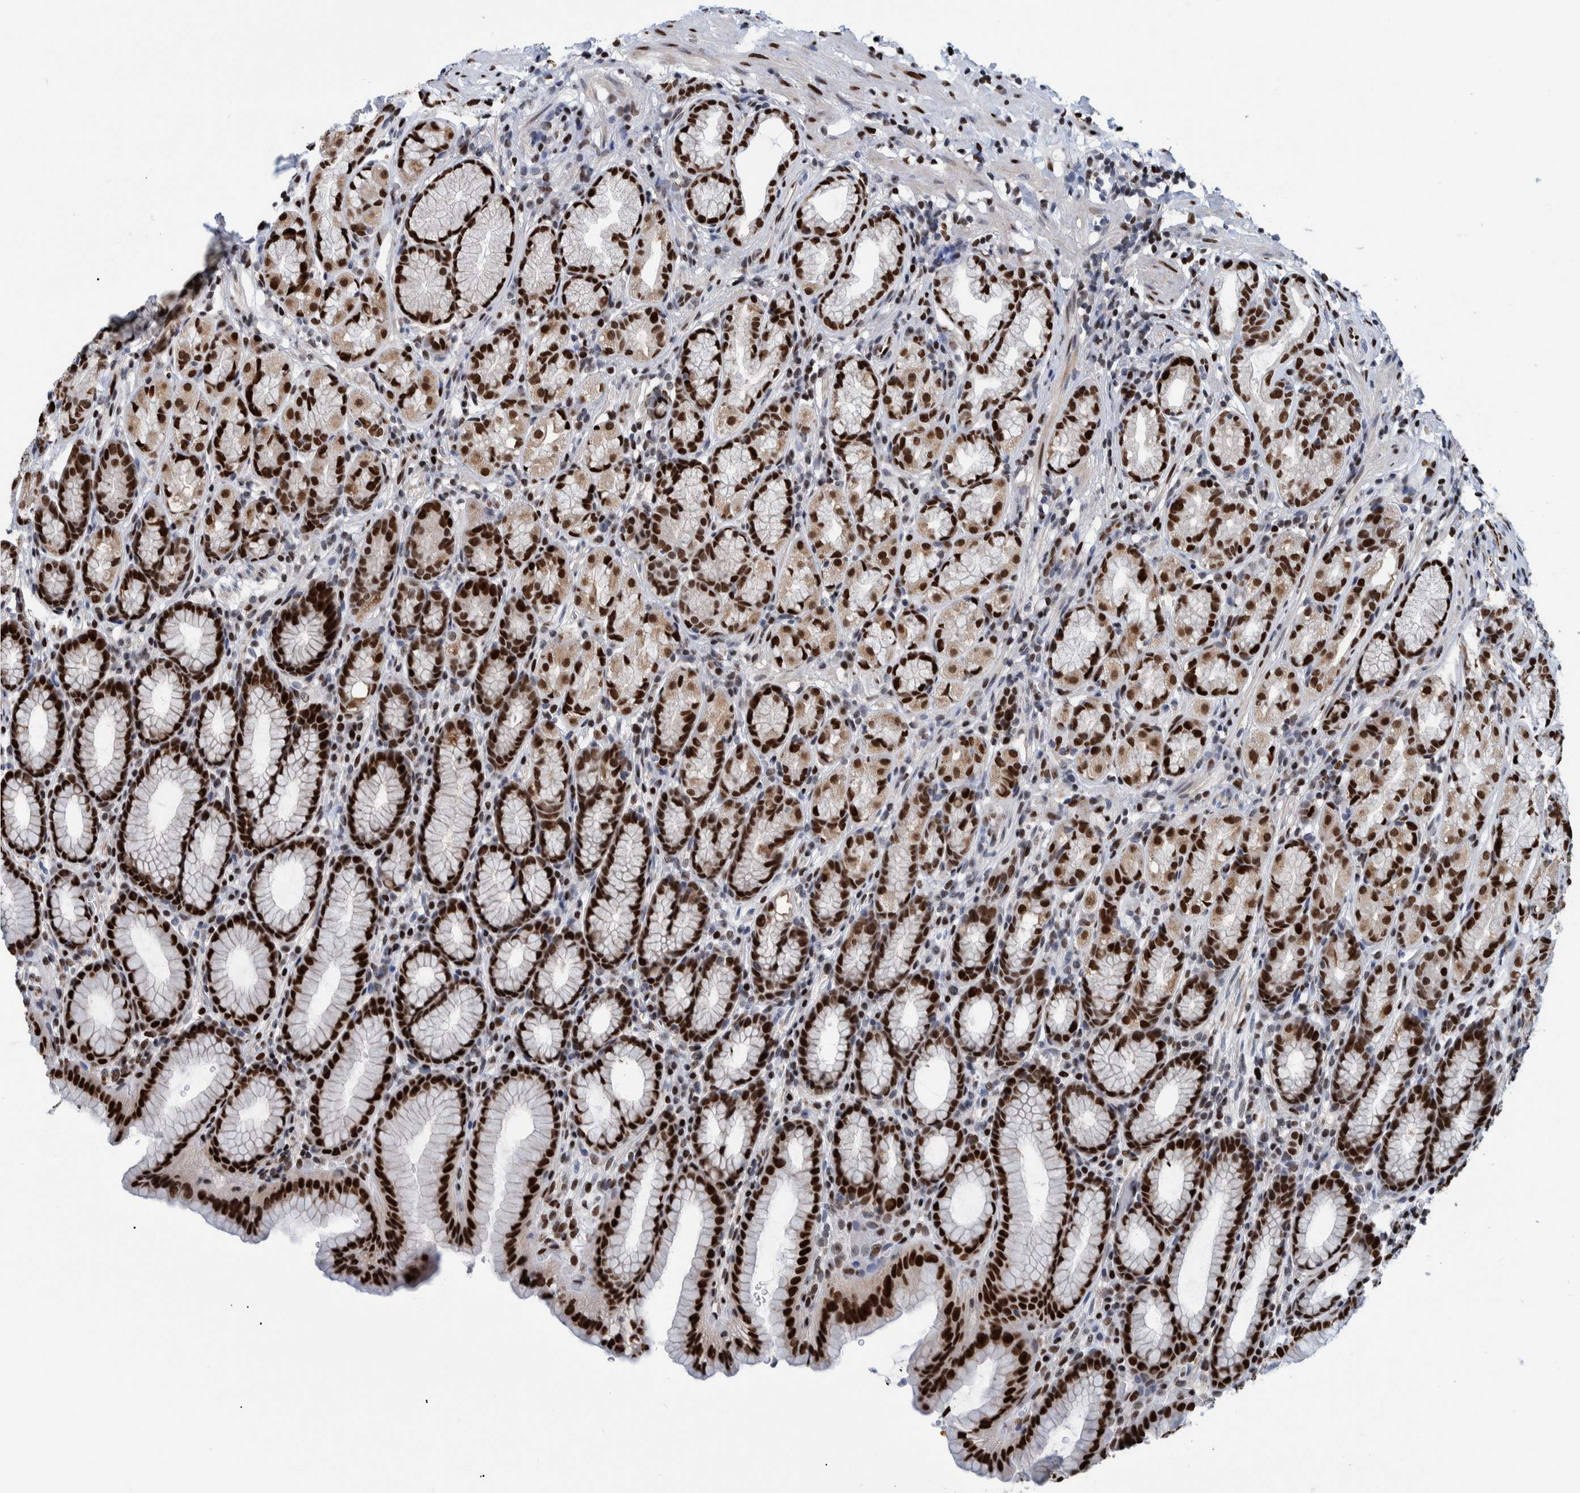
{"staining": {"intensity": "strong", "quantity": ">75%", "location": "nuclear"}, "tissue": "stomach", "cell_type": "Glandular cells", "image_type": "normal", "snomed": [{"axis": "morphology", "description": "Normal tissue, NOS"}, {"axis": "topography", "description": "Stomach"}], "caption": "This is a histology image of immunohistochemistry (IHC) staining of unremarkable stomach, which shows strong positivity in the nuclear of glandular cells.", "gene": "HEATR9", "patient": {"sex": "male", "age": 42}}